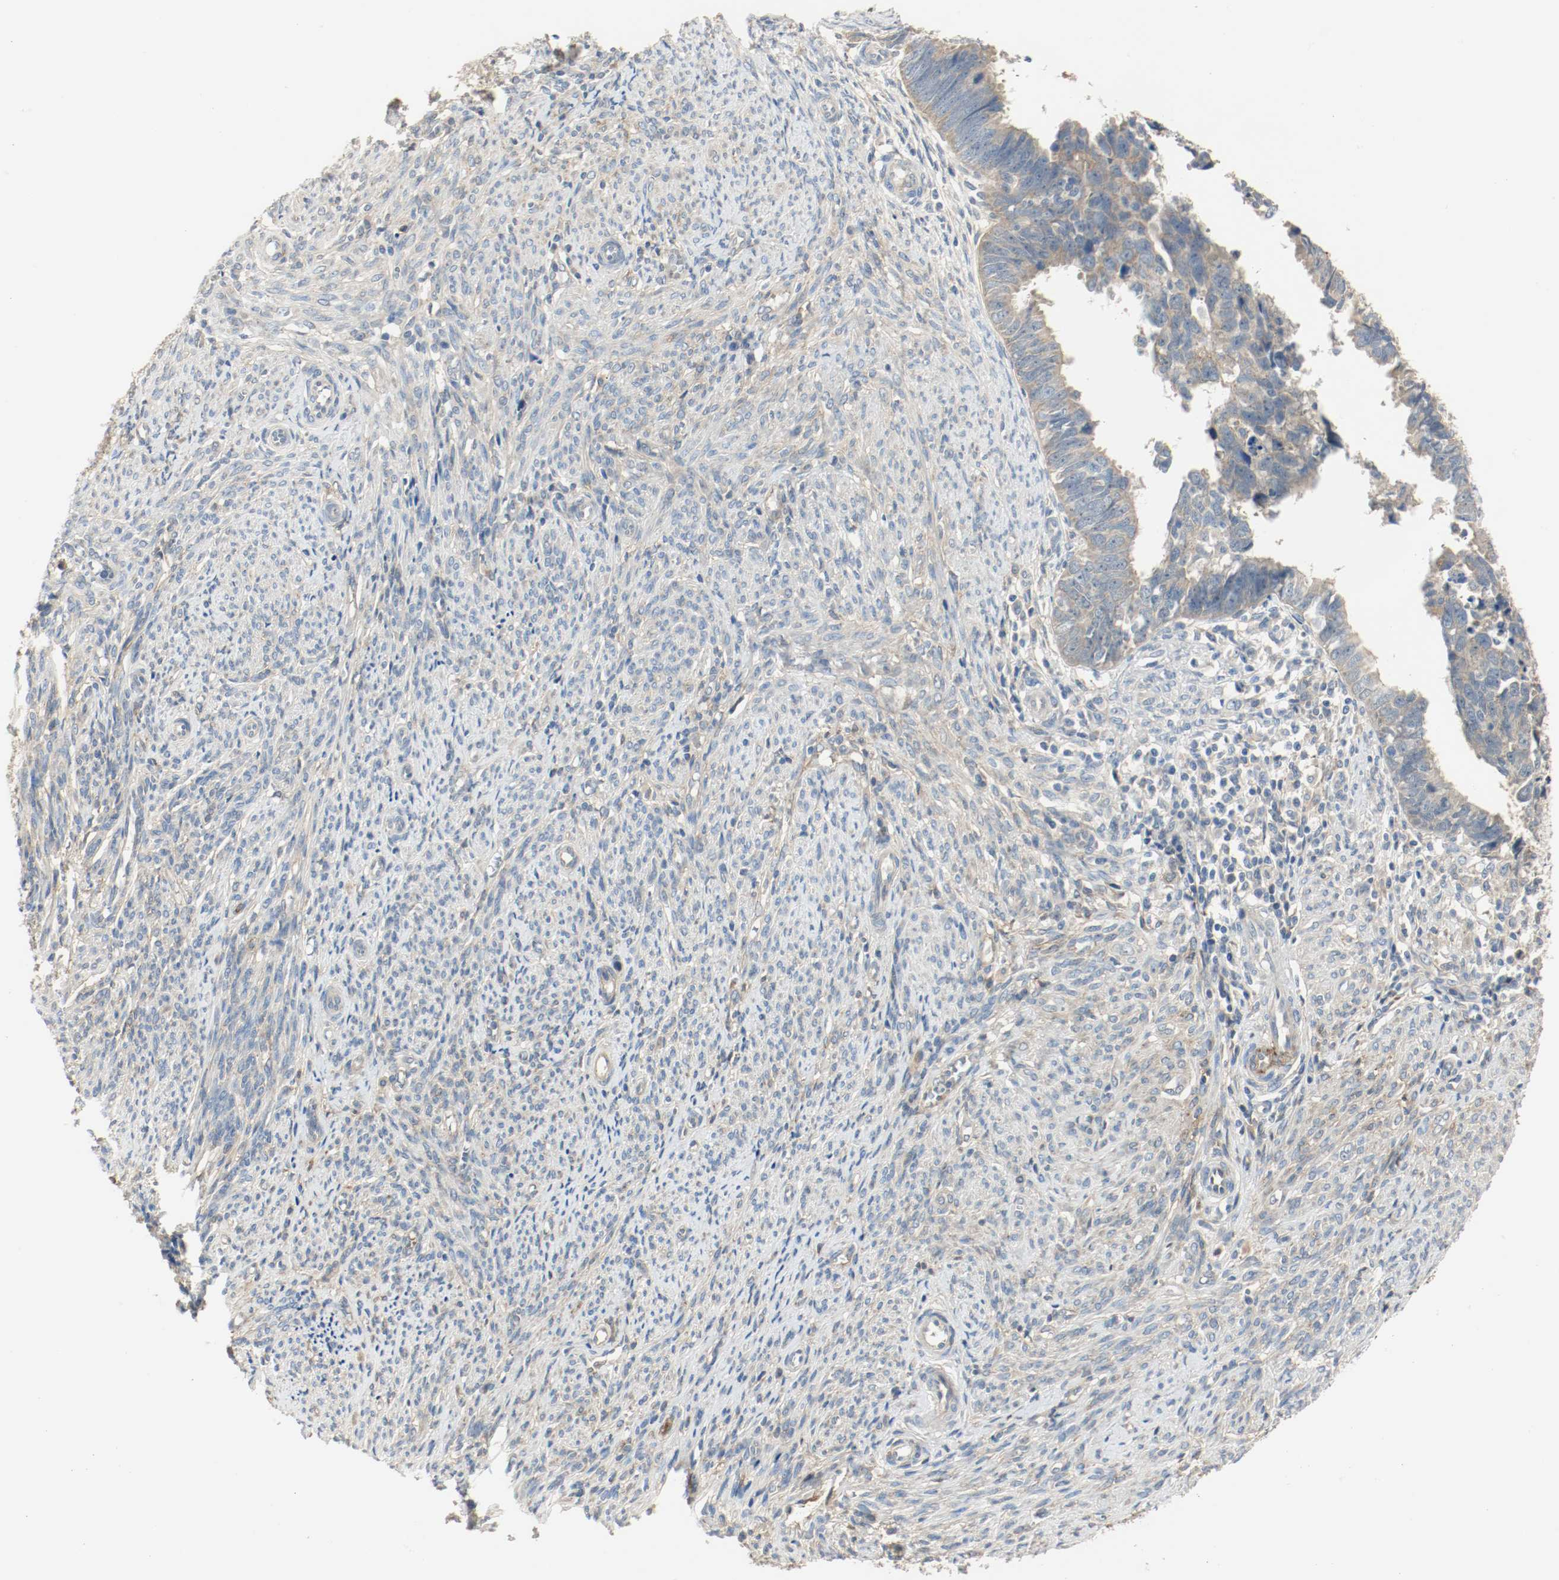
{"staining": {"intensity": "weak", "quantity": ">75%", "location": "cytoplasmic/membranous"}, "tissue": "endometrial cancer", "cell_type": "Tumor cells", "image_type": "cancer", "snomed": [{"axis": "morphology", "description": "Adenocarcinoma, NOS"}, {"axis": "topography", "description": "Endometrium"}], "caption": "The image shows a brown stain indicating the presence of a protein in the cytoplasmic/membranous of tumor cells in endometrial adenocarcinoma.", "gene": "MELTF", "patient": {"sex": "female", "age": 75}}